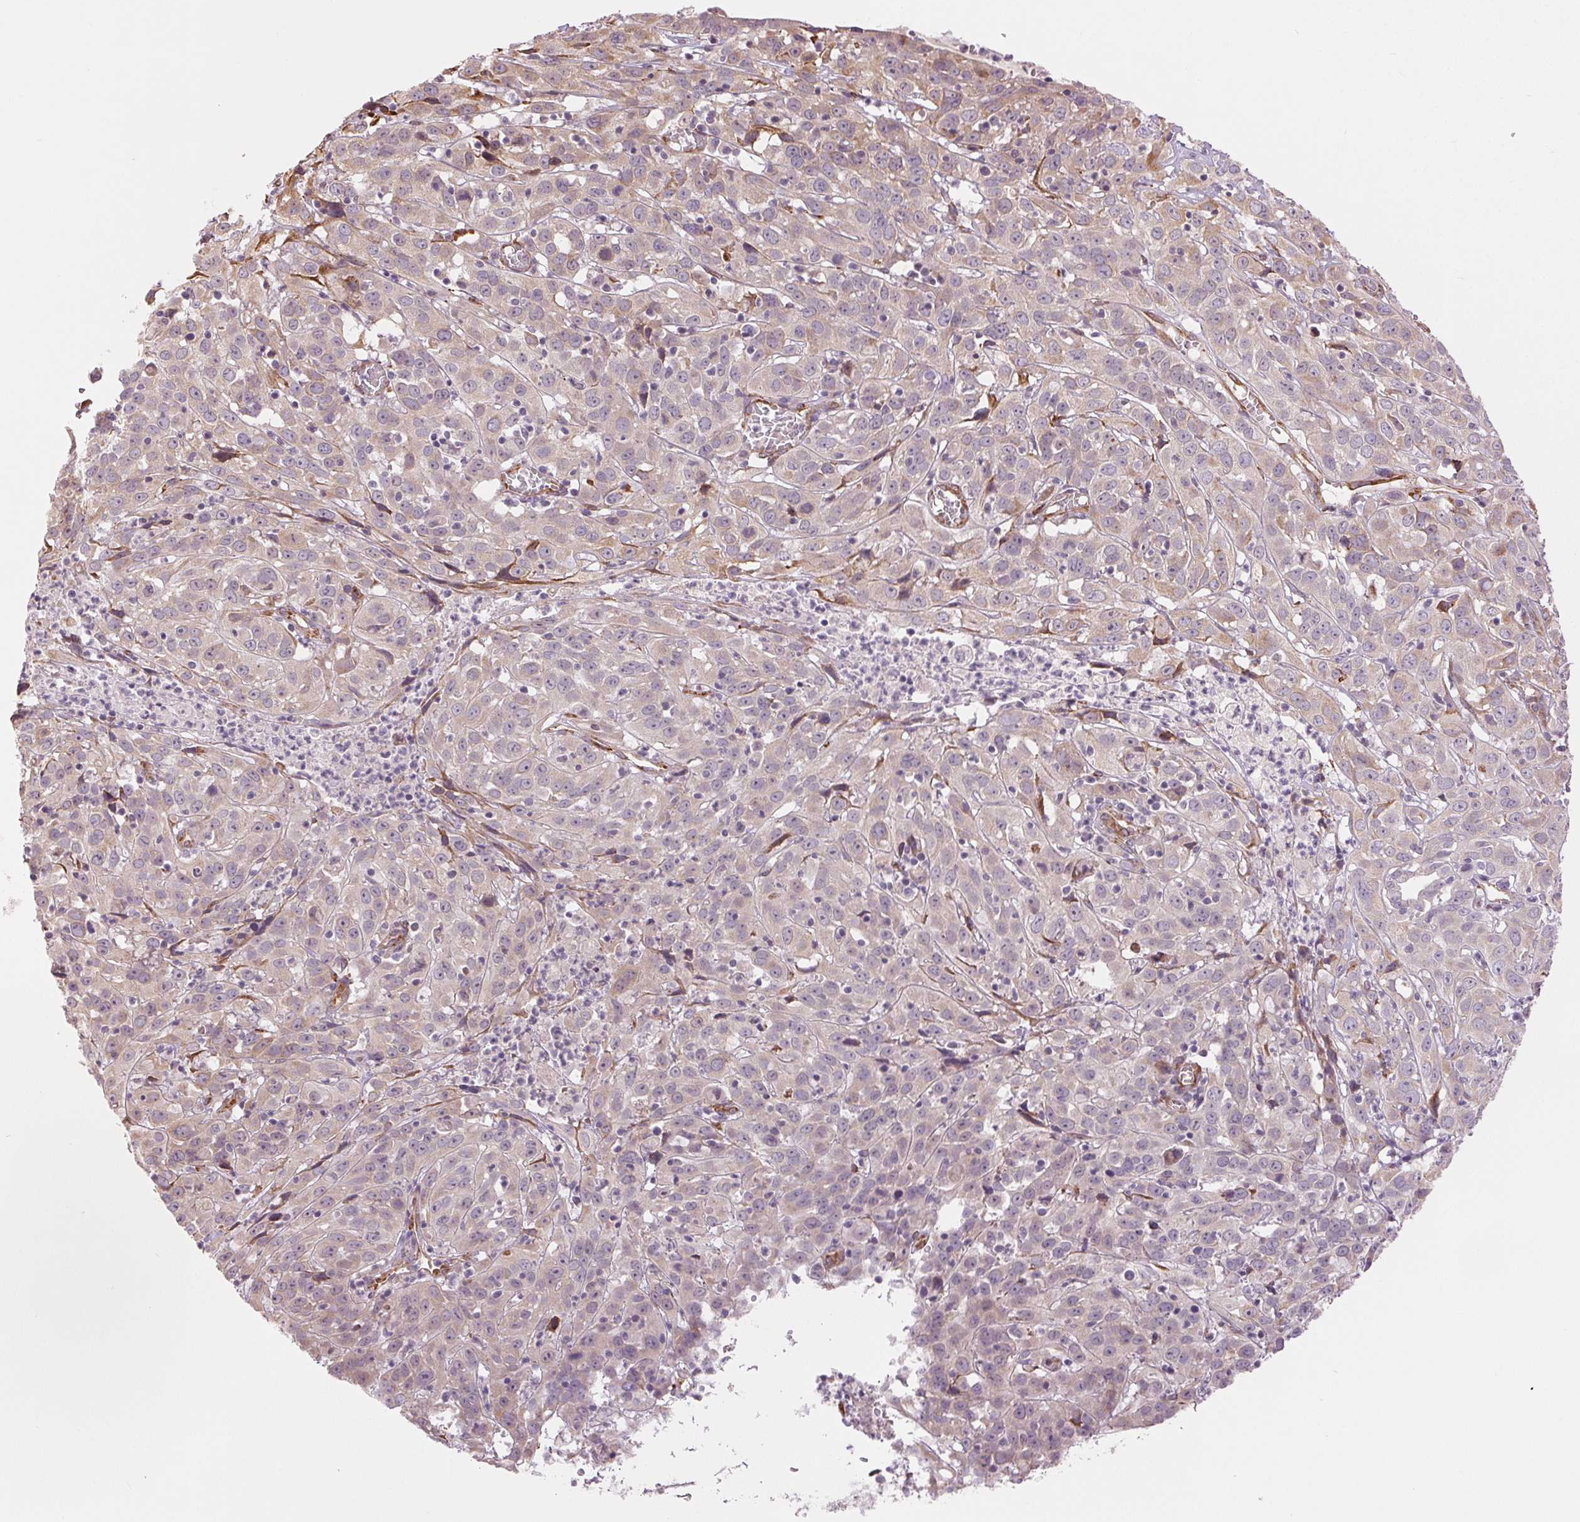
{"staining": {"intensity": "negative", "quantity": "none", "location": "none"}, "tissue": "cervical cancer", "cell_type": "Tumor cells", "image_type": "cancer", "snomed": [{"axis": "morphology", "description": "Squamous cell carcinoma, NOS"}, {"axis": "topography", "description": "Cervix"}], "caption": "Tumor cells show no significant expression in cervical cancer. The staining was performed using DAB to visualize the protein expression in brown, while the nuclei were stained in blue with hematoxylin (Magnification: 20x).", "gene": "METTL17", "patient": {"sex": "female", "age": 32}}